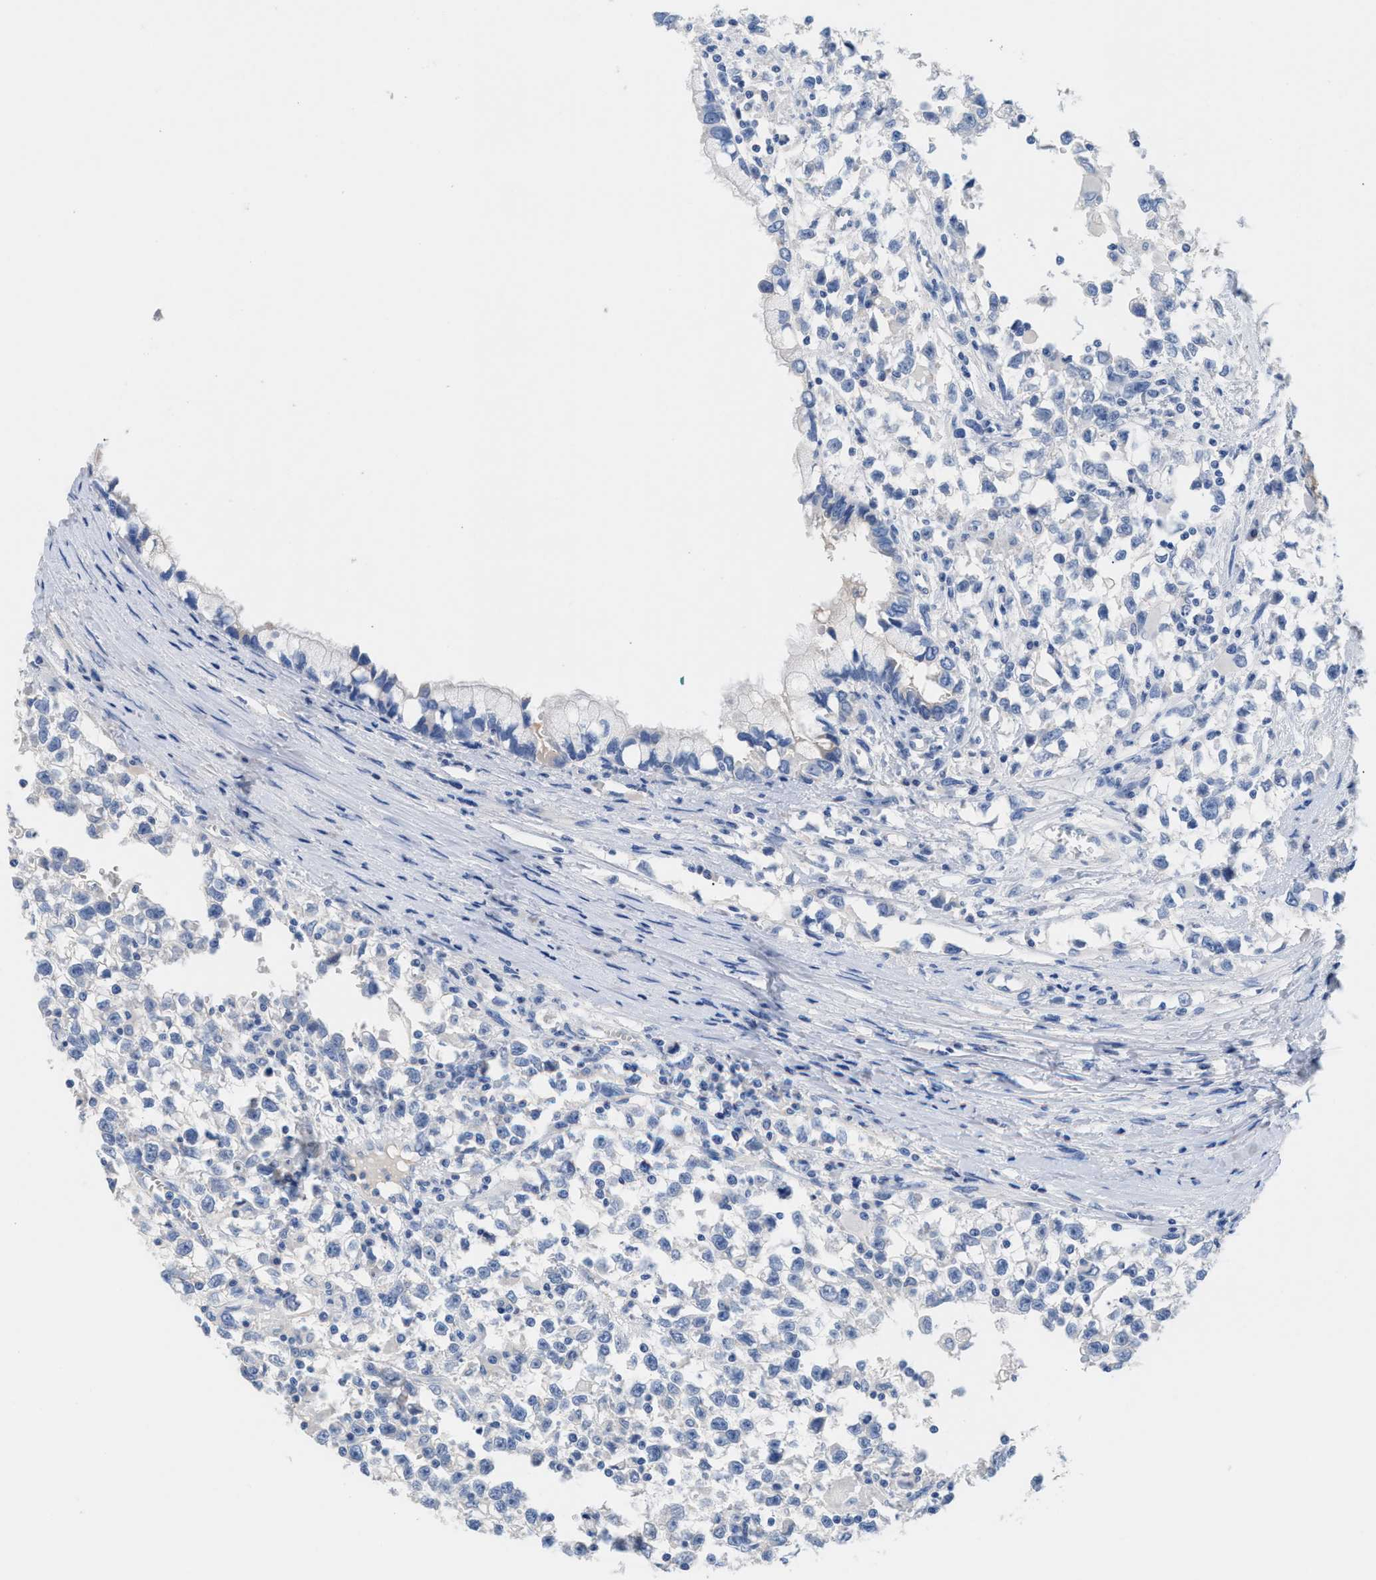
{"staining": {"intensity": "negative", "quantity": "none", "location": "none"}, "tissue": "testis cancer", "cell_type": "Tumor cells", "image_type": "cancer", "snomed": [{"axis": "morphology", "description": "Seminoma, NOS"}, {"axis": "morphology", "description": "Carcinoma, Embryonal, NOS"}, {"axis": "topography", "description": "Testis"}], "caption": "This is an immunohistochemistry (IHC) histopathology image of human testis cancer. There is no staining in tumor cells.", "gene": "SLFN13", "patient": {"sex": "male", "age": 51}}